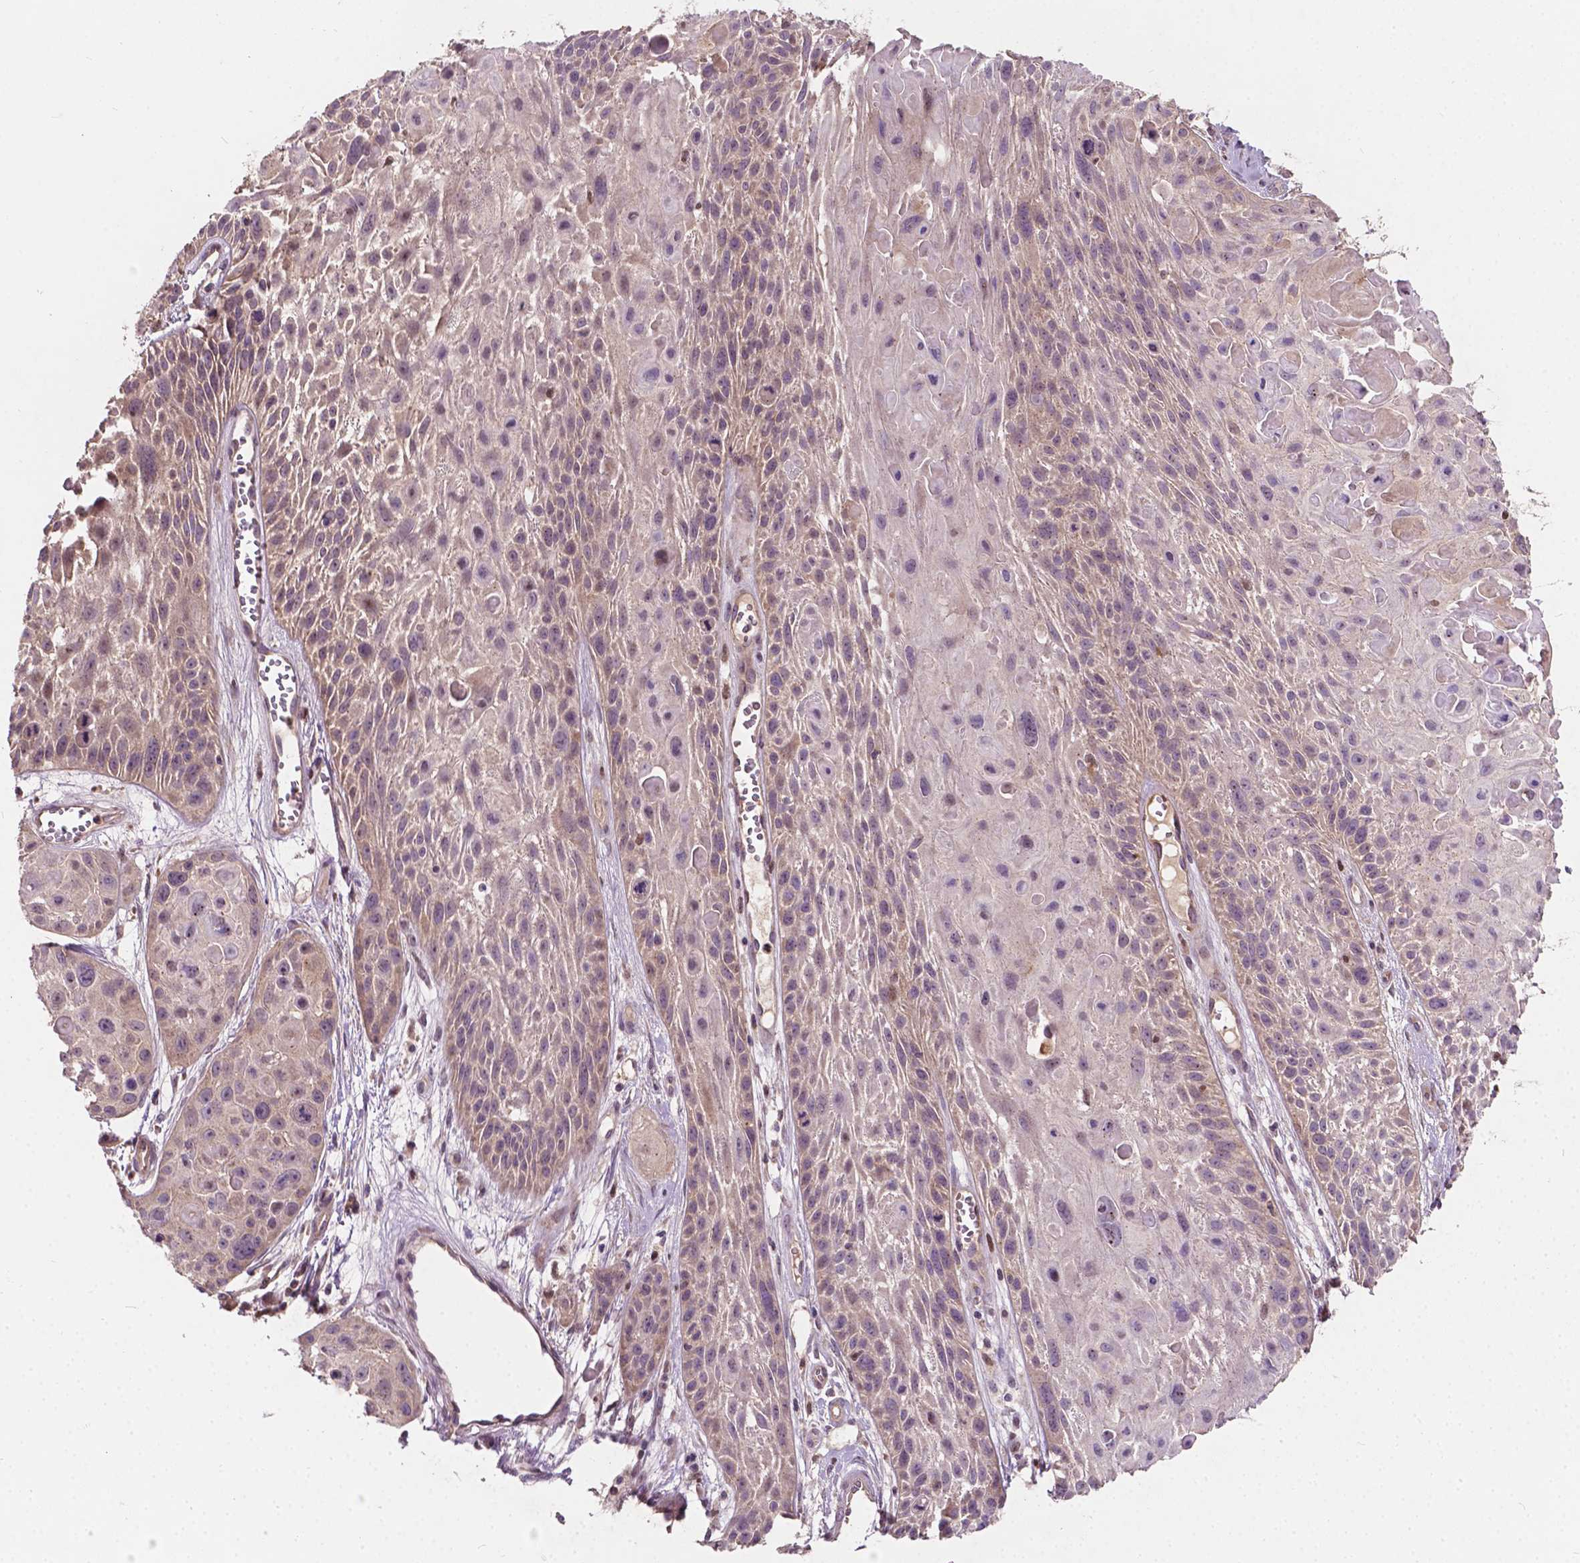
{"staining": {"intensity": "weak", "quantity": "25%-75%", "location": "cytoplasmic/membranous"}, "tissue": "skin cancer", "cell_type": "Tumor cells", "image_type": "cancer", "snomed": [{"axis": "morphology", "description": "Squamous cell carcinoma, NOS"}, {"axis": "topography", "description": "Skin"}, {"axis": "topography", "description": "Anal"}], "caption": "Protein staining demonstrates weak cytoplasmic/membranous expression in approximately 25%-75% of tumor cells in squamous cell carcinoma (skin).", "gene": "DUSP16", "patient": {"sex": "female", "age": 75}}